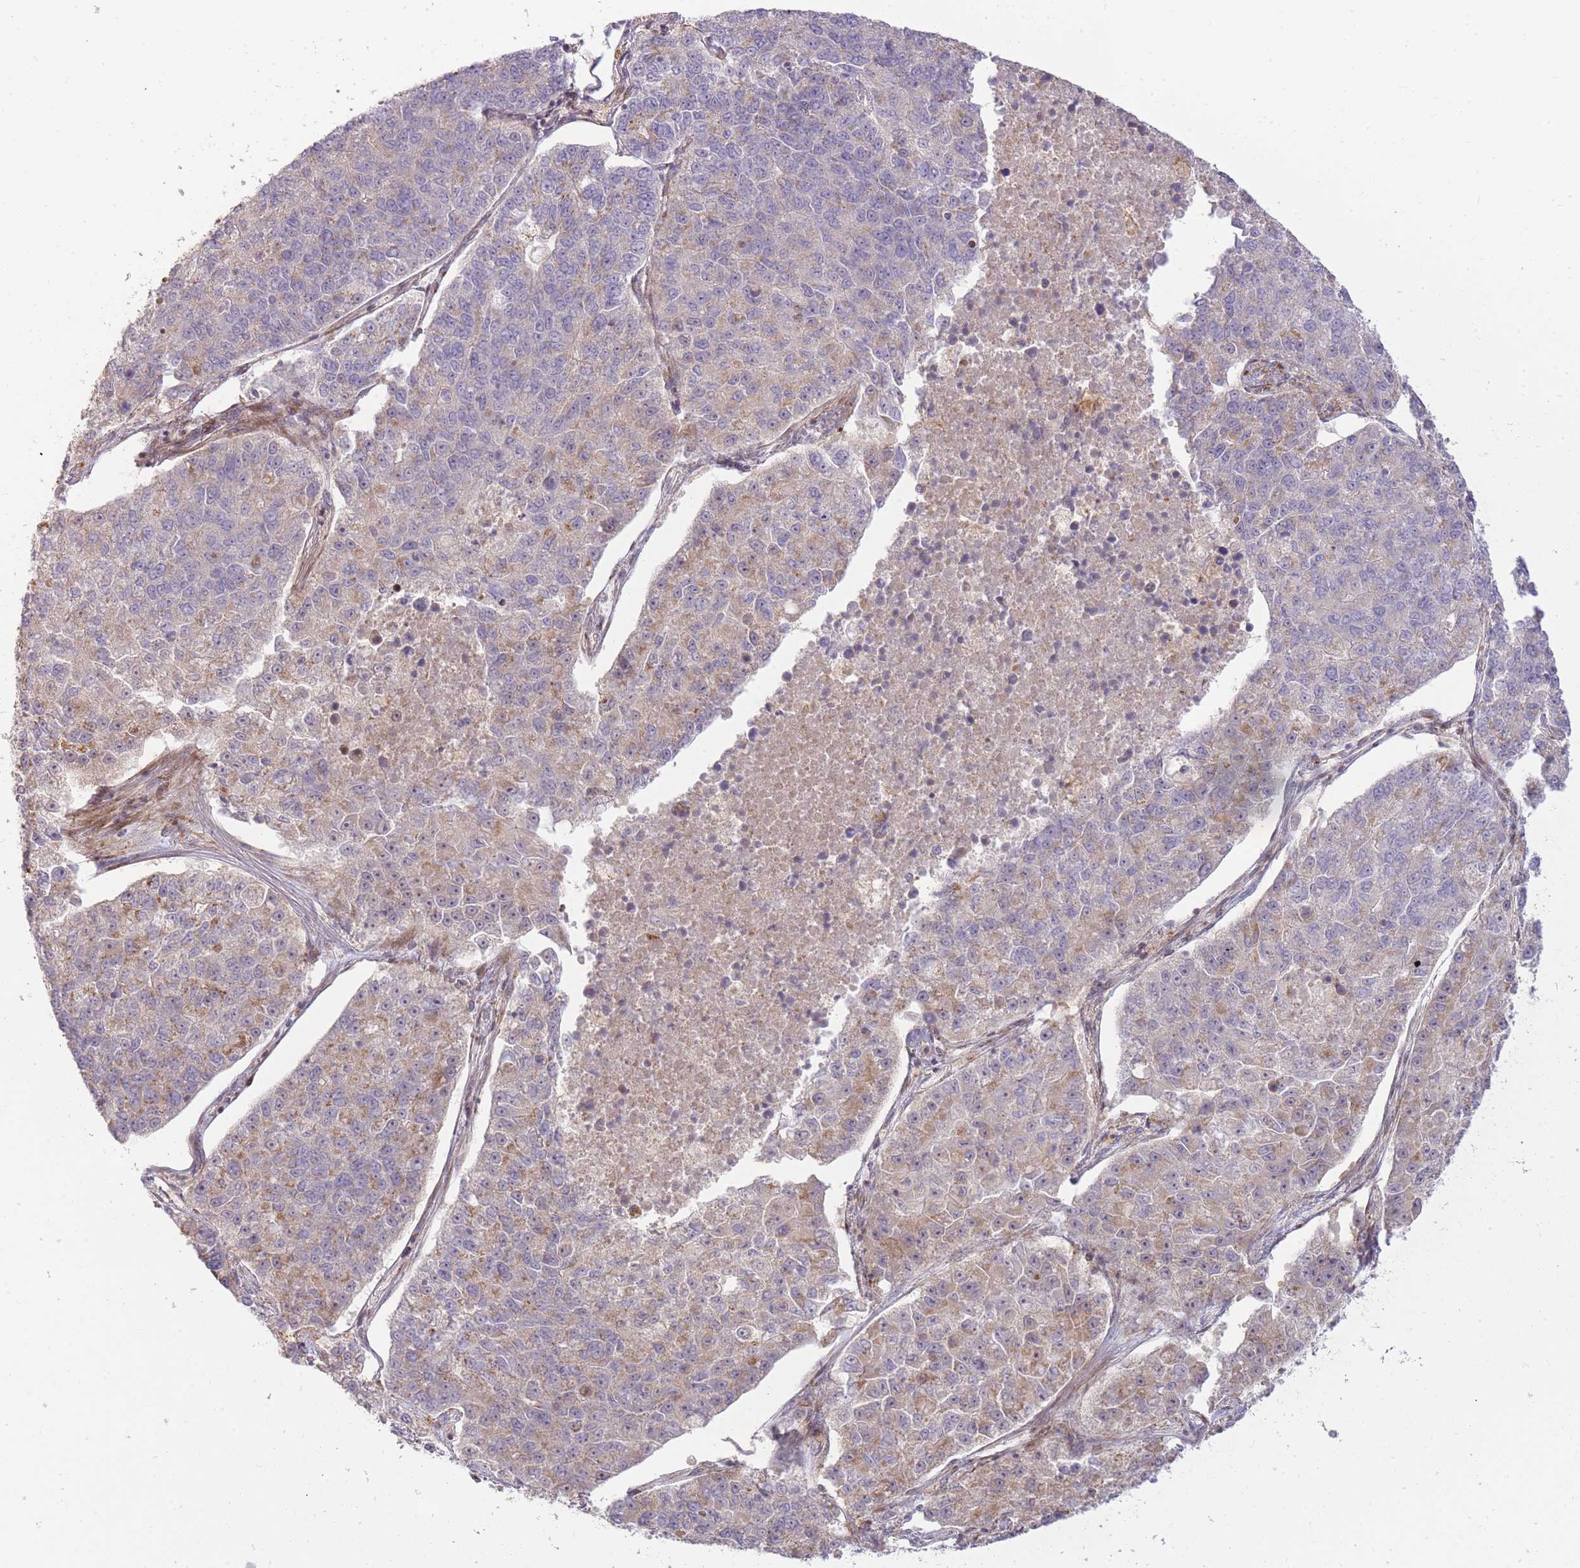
{"staining": {"intensity": "weak", "quantity": "<25%", "location": "cytoplasmic/membranous"}, "tissue": "lung cancer", "cell_type": "Tumor cells", "image_type": "cancer", "snomed": [{"axis": "morphology", "description": "Adenocarcinoma, NOS"}, {"axis": "topography", "description": "Lung"}], "caption": "The IHC photomicrograph has no significant expression in tumor cells of lung adenocarcinoma tissue.", "gene": "PPP3R2", "patient": {"sex": "male", "age": 49}}